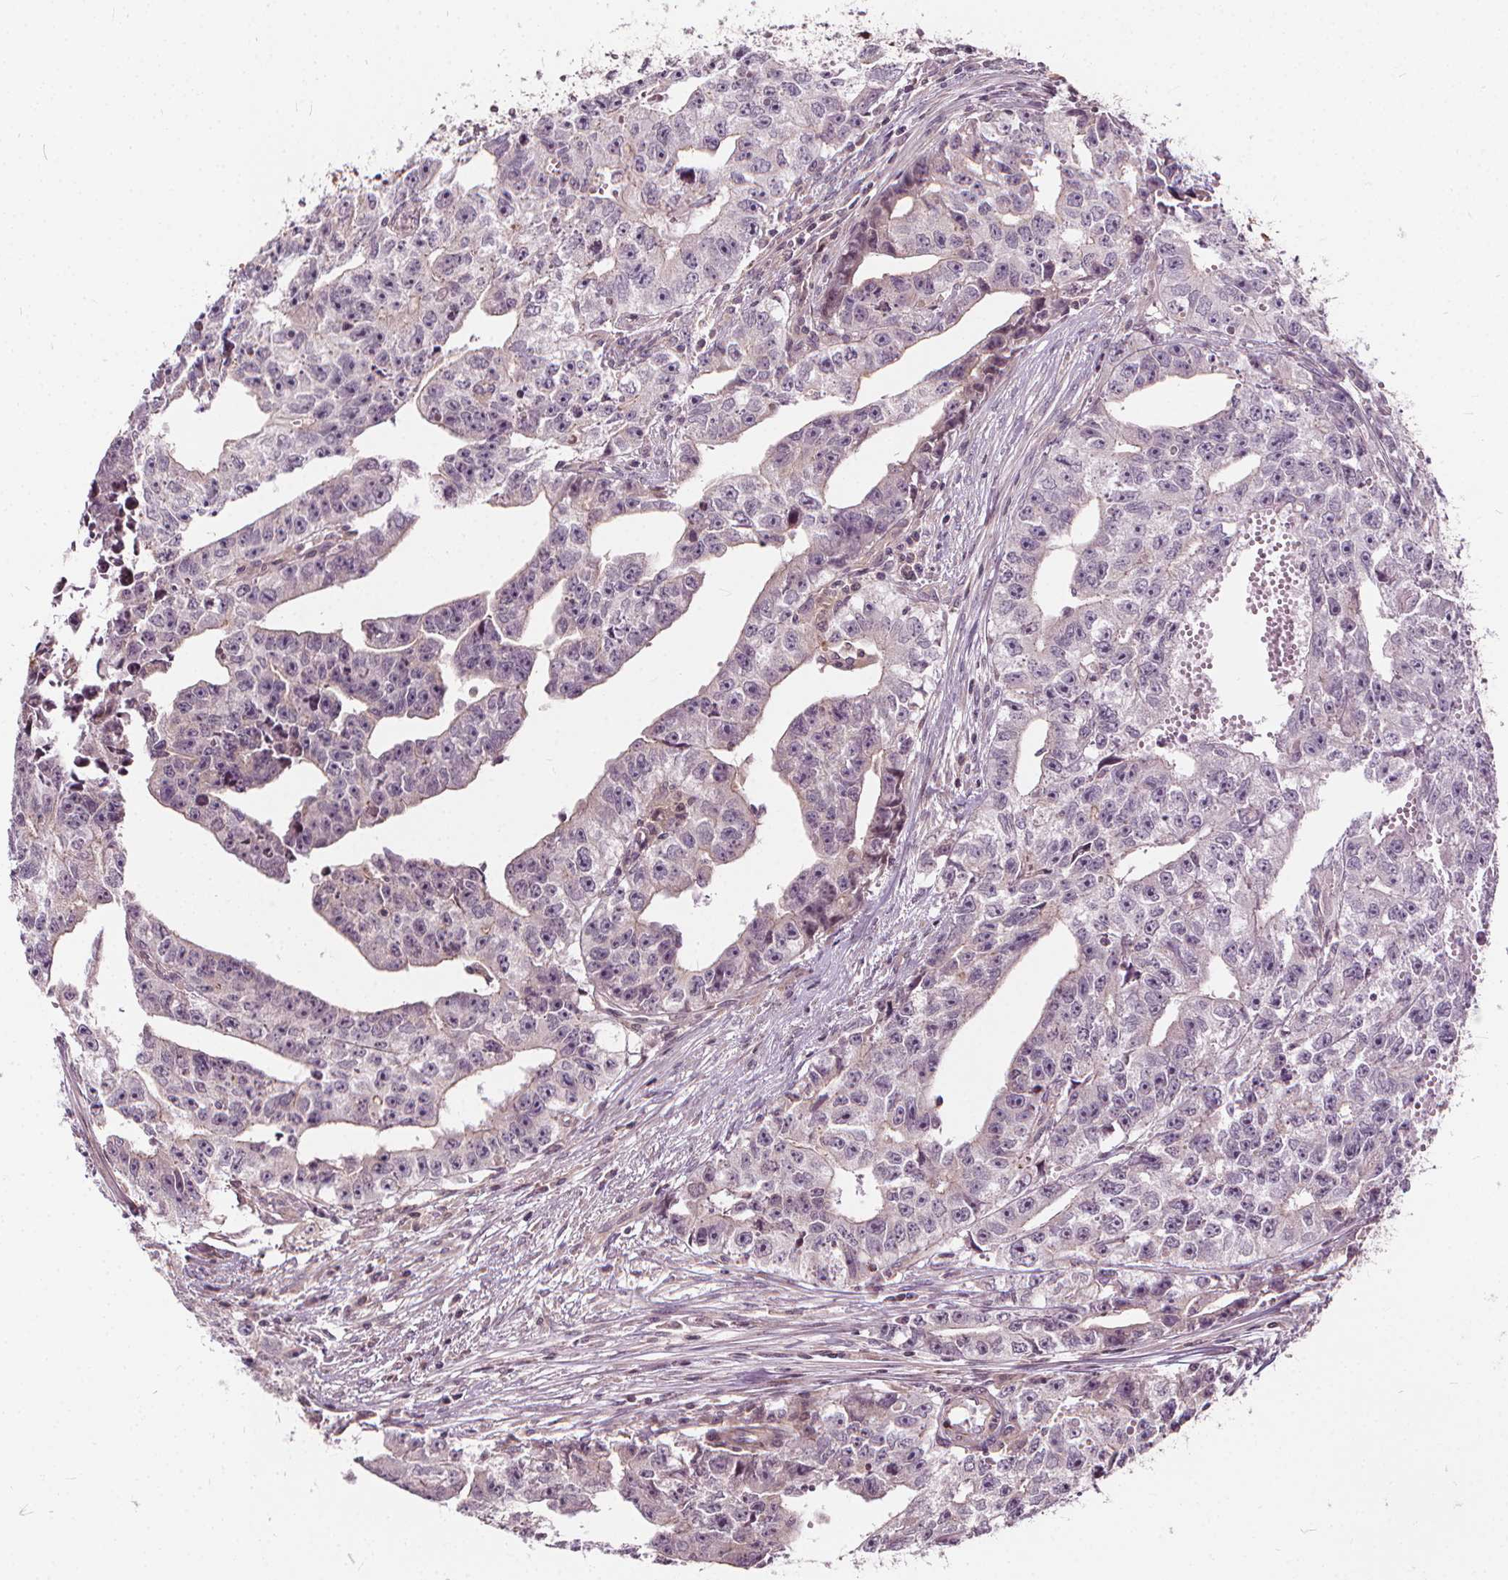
{"staining": {"intensity": "negative", "quantity": "none", "location": "none"}, "tissue": "testis cancer", "cell_type": "Tumor cells", "image_type": "cancer", "snomed": [{"axis": "morphology", "description": "Carcinoma, Embryonal, NOS"}, {"axis": "morphology", "description": "Teratoma, malignant, NOS"}, {"axis": "topography", "description": "Testis"}], "caption": "Immunohistochemistry of human testis teratoma (malignant) demonstrates no expression in tumor cells.", "gene": "INPP5E", "patient": {"sex": "male", "age": 24}}